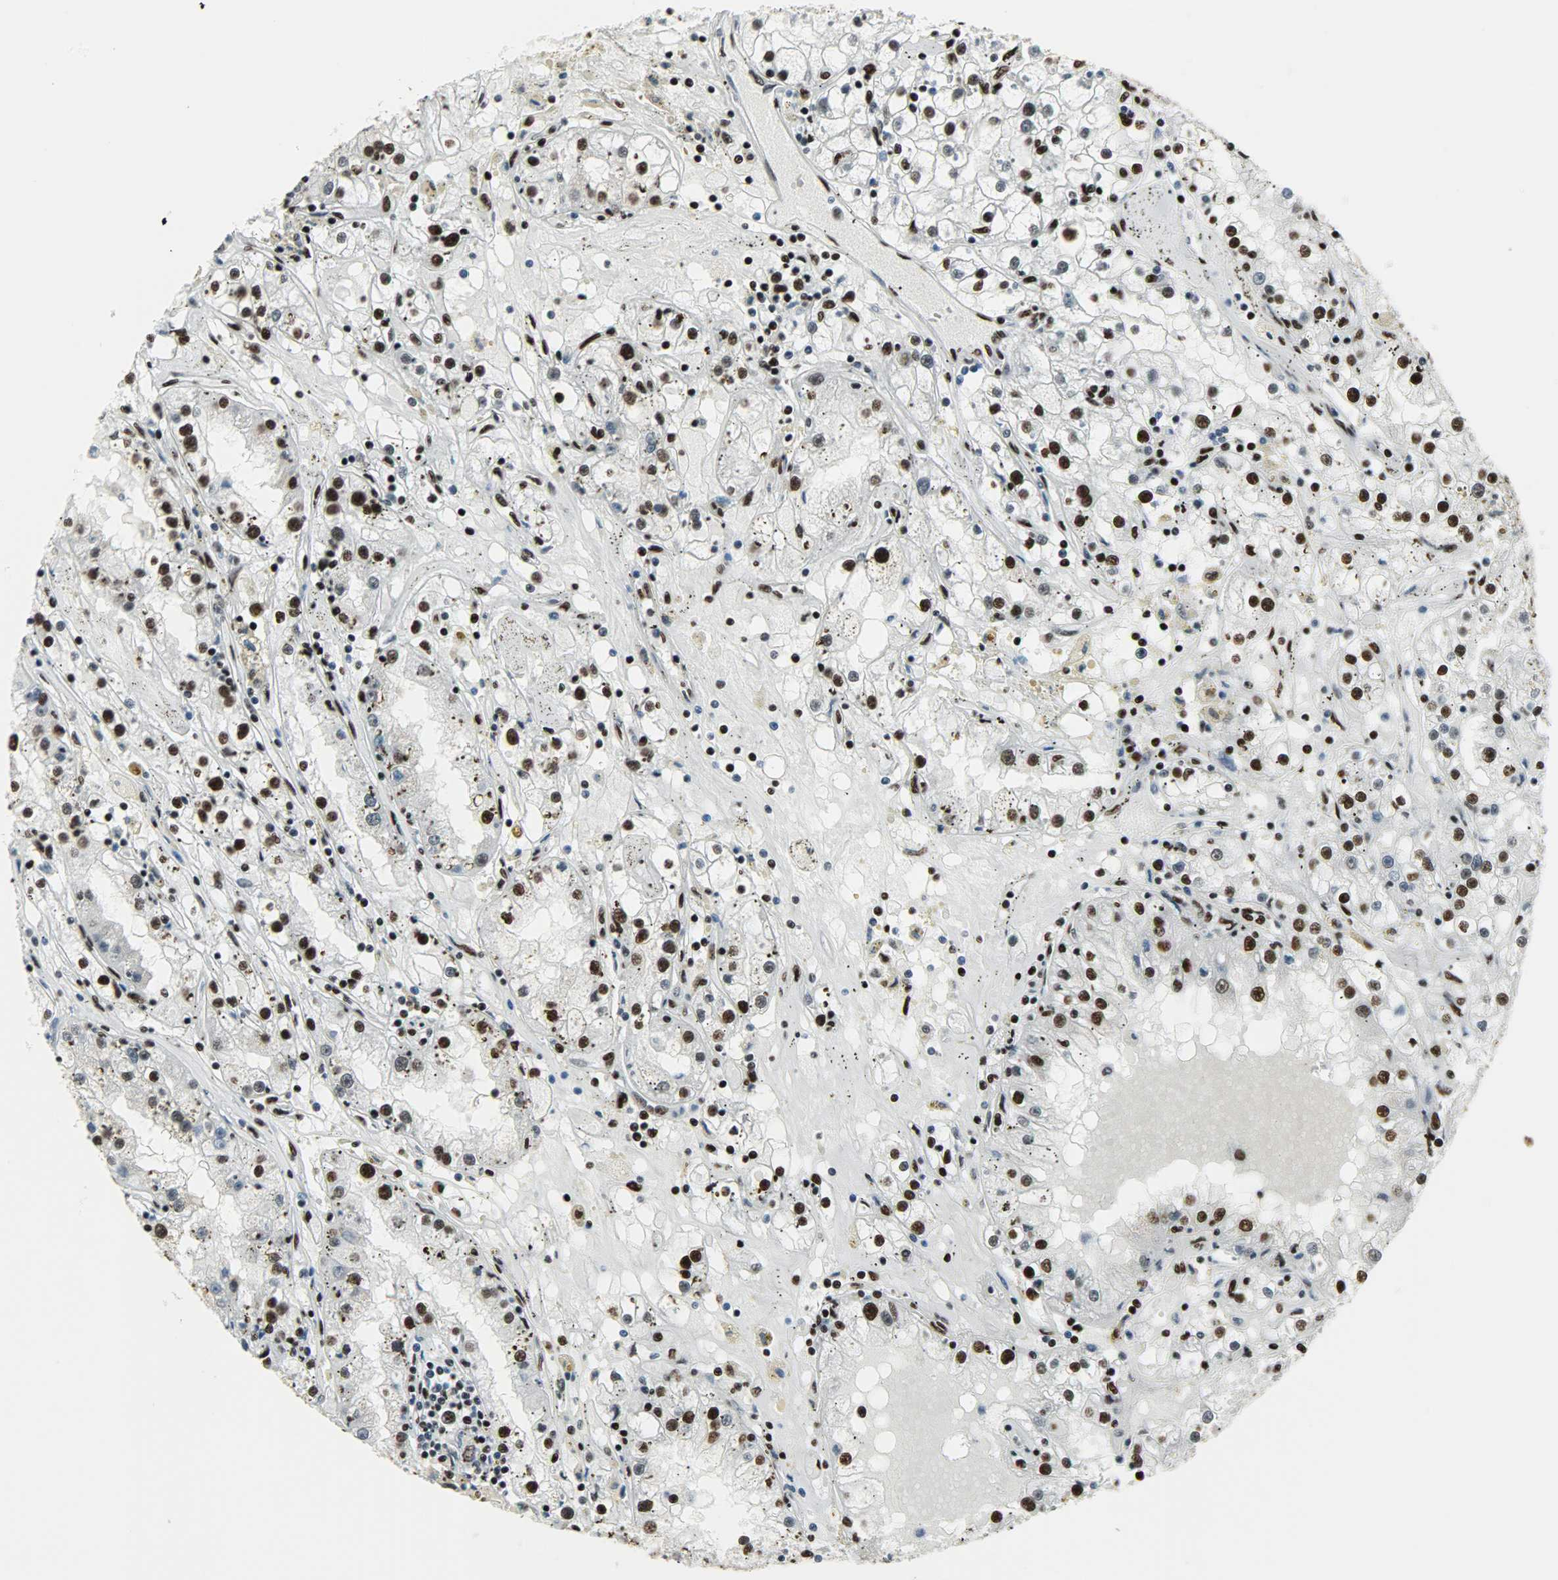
{"staining": {"intensity": "strong", "quantity": ">75%", "location": "nuclear"}, "tissue": "renal cancer", "cell_type": "Tumor cells", "image_type": "cancer", "snomed": [{"axis": "morphology", "description": "Adenocarcinoma, NOS"}, {"axis": "topography", "description": "Kidney"}], "caption": "Tumor cells exhibit strong nuclear staining in approximately >75% of cells in renal cancer (adenocarcinoma). The staining was performed using DAB, with brown indicating positive protein expression. Nuclei are stained blue with hematoxylin.", "gene": "SNRPA", "patient": {"sex": "male", "age": 56}}